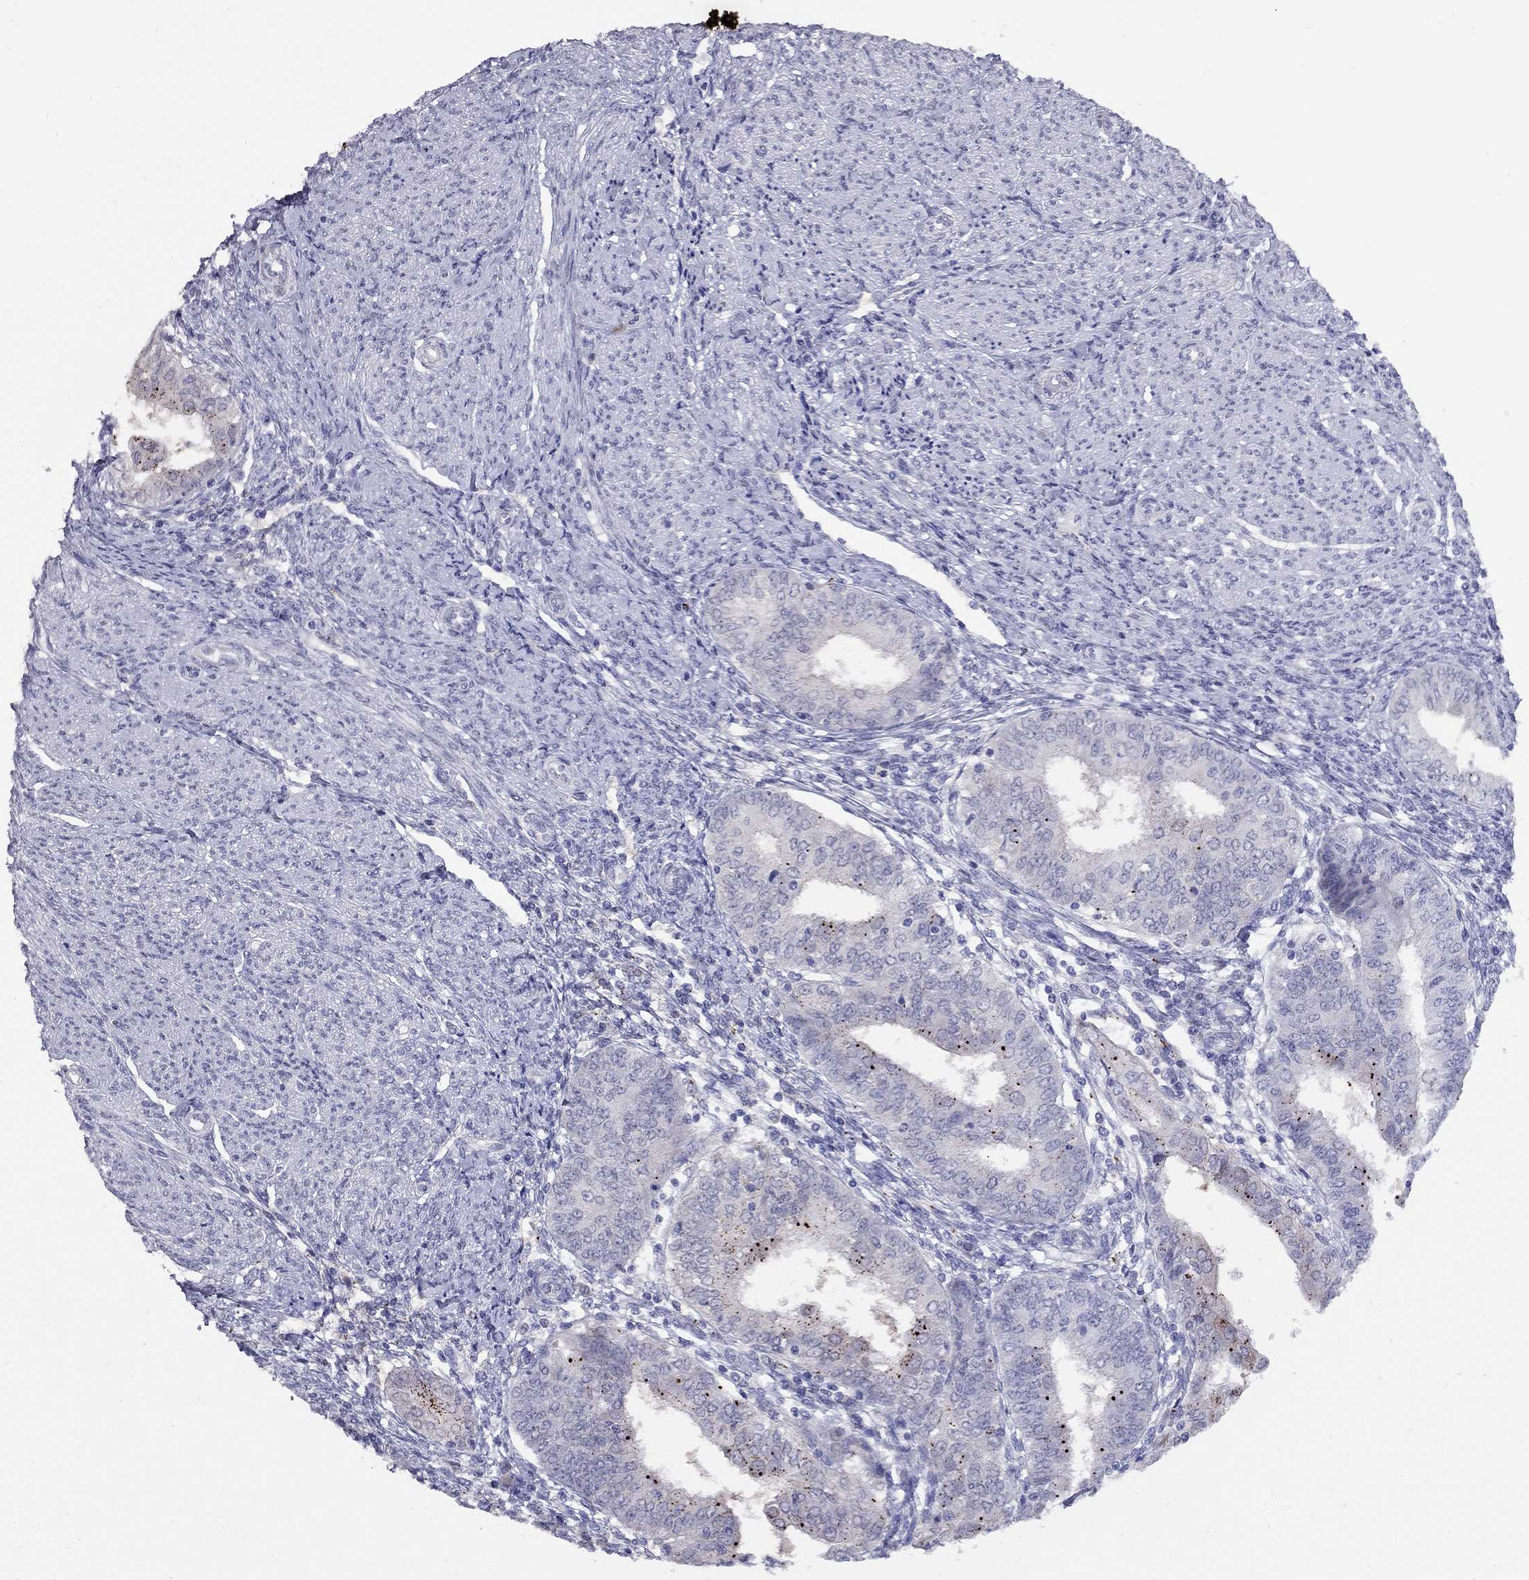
{"staining": {"intensity": "negative", "quantity": "none", "location": "none"}, "tissue": "endometrial cancer", "cell_type": "Tumor cells", "image_type": "cancer", "snomed": [{"axis": "morphology", "description": "Adenocarcinoma, NOS"}, {"axis": "topography", "description": "Endometrium"}], "caption": "Human endometrial adenocarcinoma stained for a protein using IHC displays no staining in tumor cells.", "gene": "MAGEB4", "patient": {"sex": "female", "age": 68}}